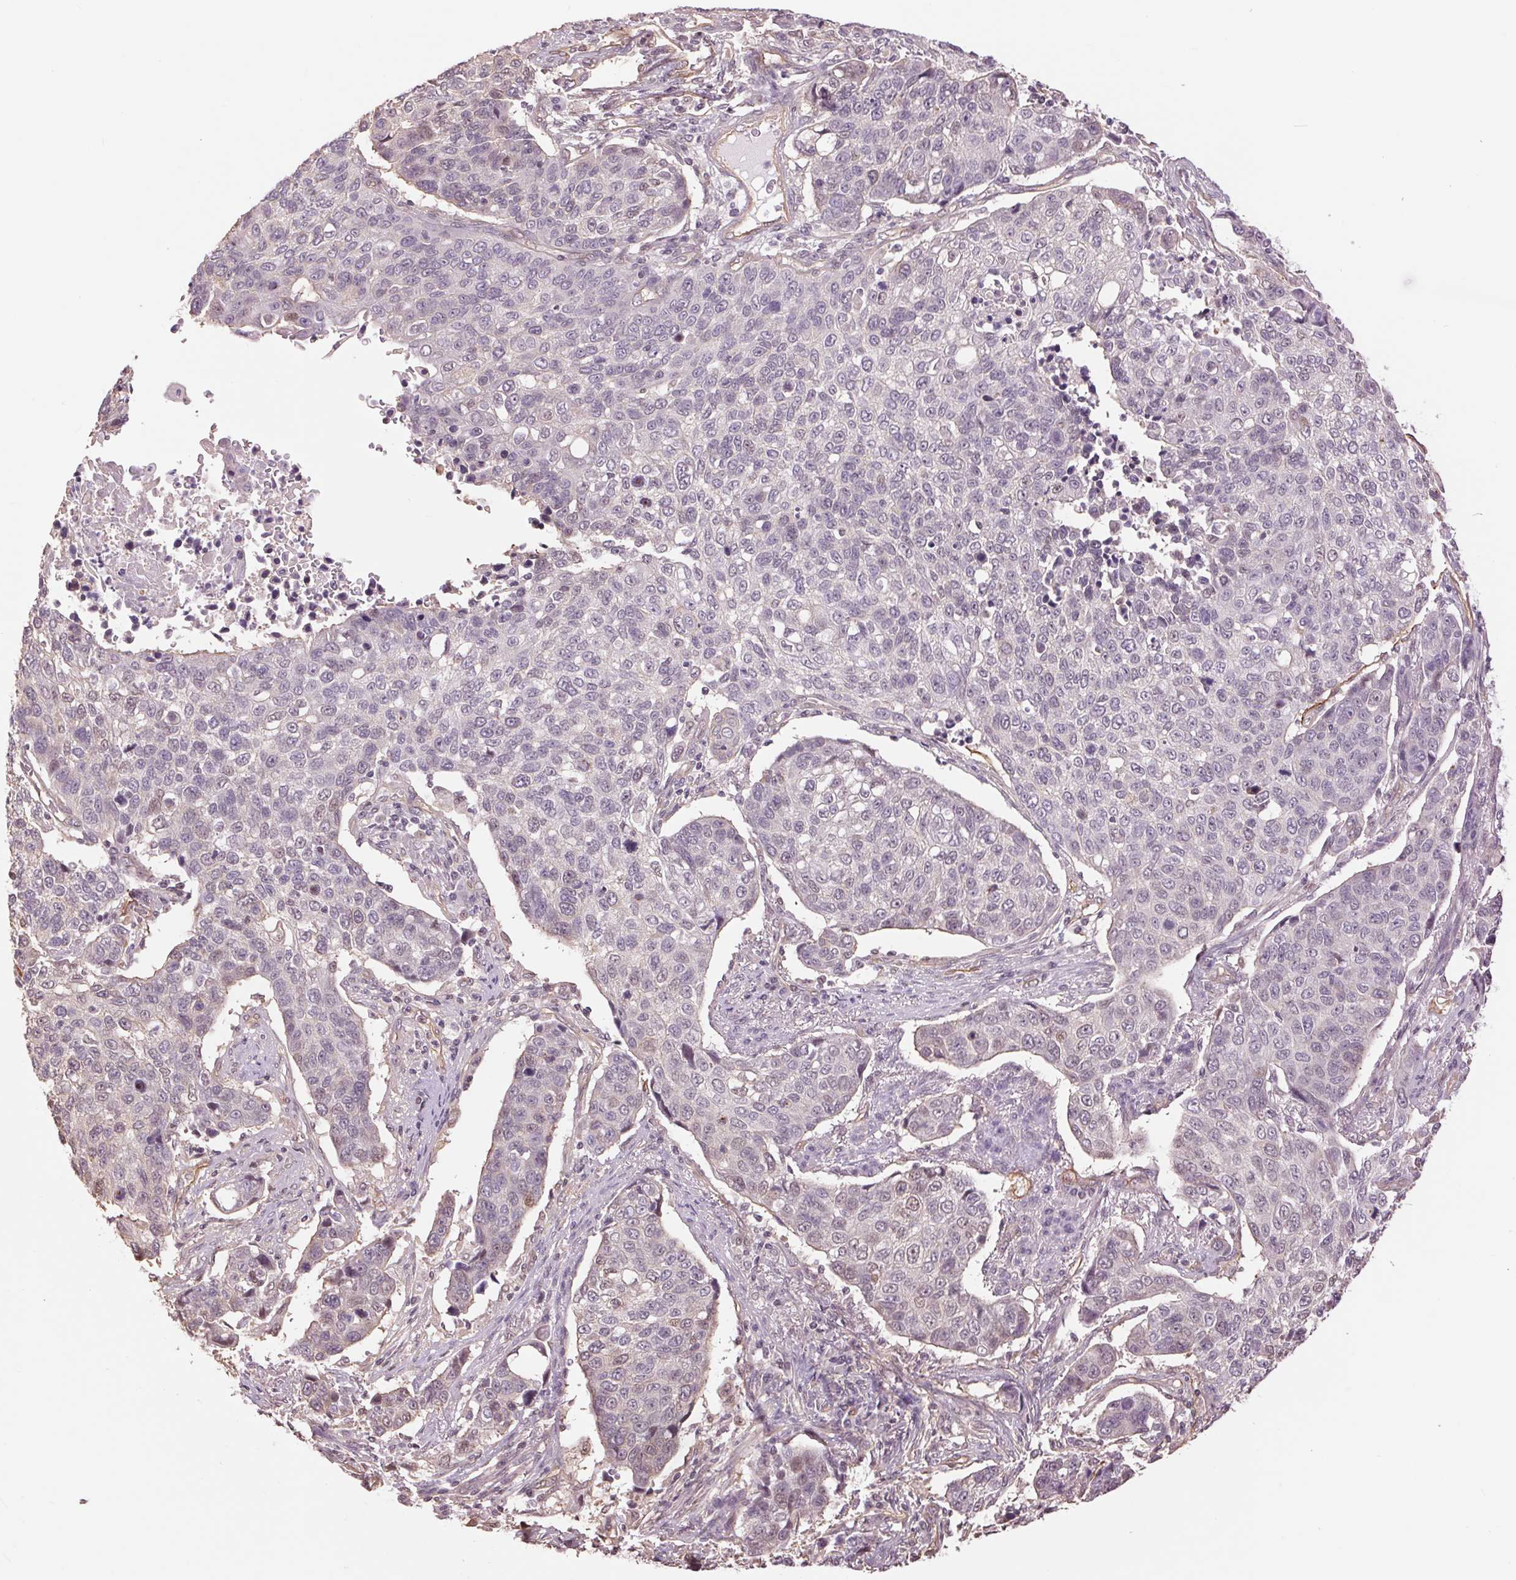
{"staining": {"intensity": "negative", "quantity": "none", "location": "none"}, "tissue": "lung cancer", "cell_type": "Tumor cells", "image_type": "cancer", "snomed": [{"axis": "morphology", "description": "Squamous cell carcinoma, NOS"}, {"axis": "topography", "description": "Lymph node"}, {"axis": "topography", "description": "Lung"}], "caption": "The IHC histopathology image has no significant staining in tumor cells of lung cancer tissue. (DAB (3,3'-diaminobenzidine) immunohistochemistry visualized using brightfield microscopy, high magnification).", "gene": "PALM", "patient": {"sex": "male", "age": 61}}